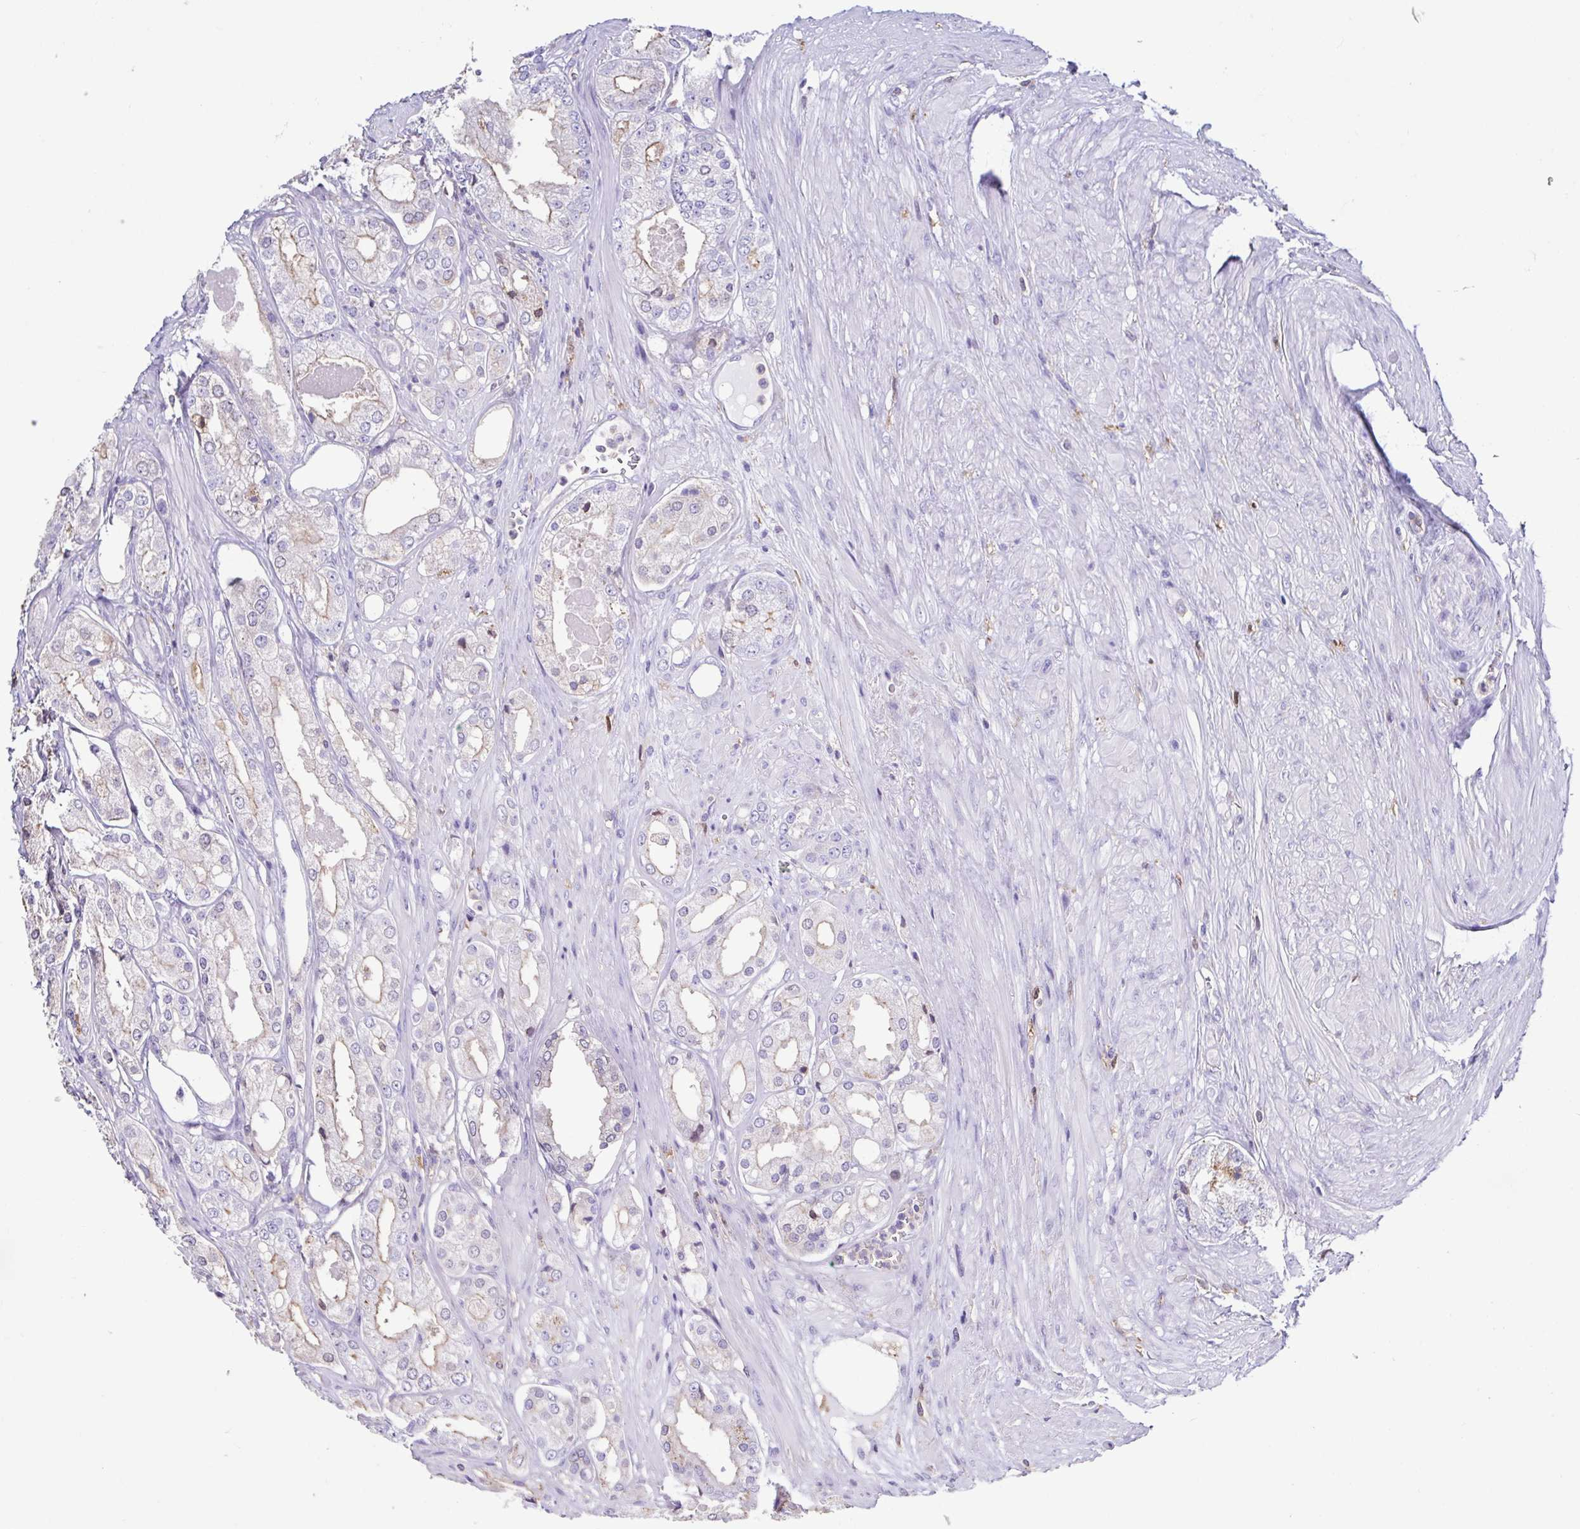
{"staining": {"intensity": "weak", "quantity": "<25%", "location": "cytoplasmic/membranous"}, "tissue": "prostate cancer", "cell_type": "Tumor cells", "image_type": "cancer", "snomed": [{"axis": "morphology", "description": "Adenocarcinoma, Low grade"}, {"axis": "topography", "description": "Prostate"}], "caption": "Tumor cells show no significant positivity in prostate adenocarcinoma (low-grade).", "gene": "ANXA10", "patient": {"sex": "male", "age": 68}}